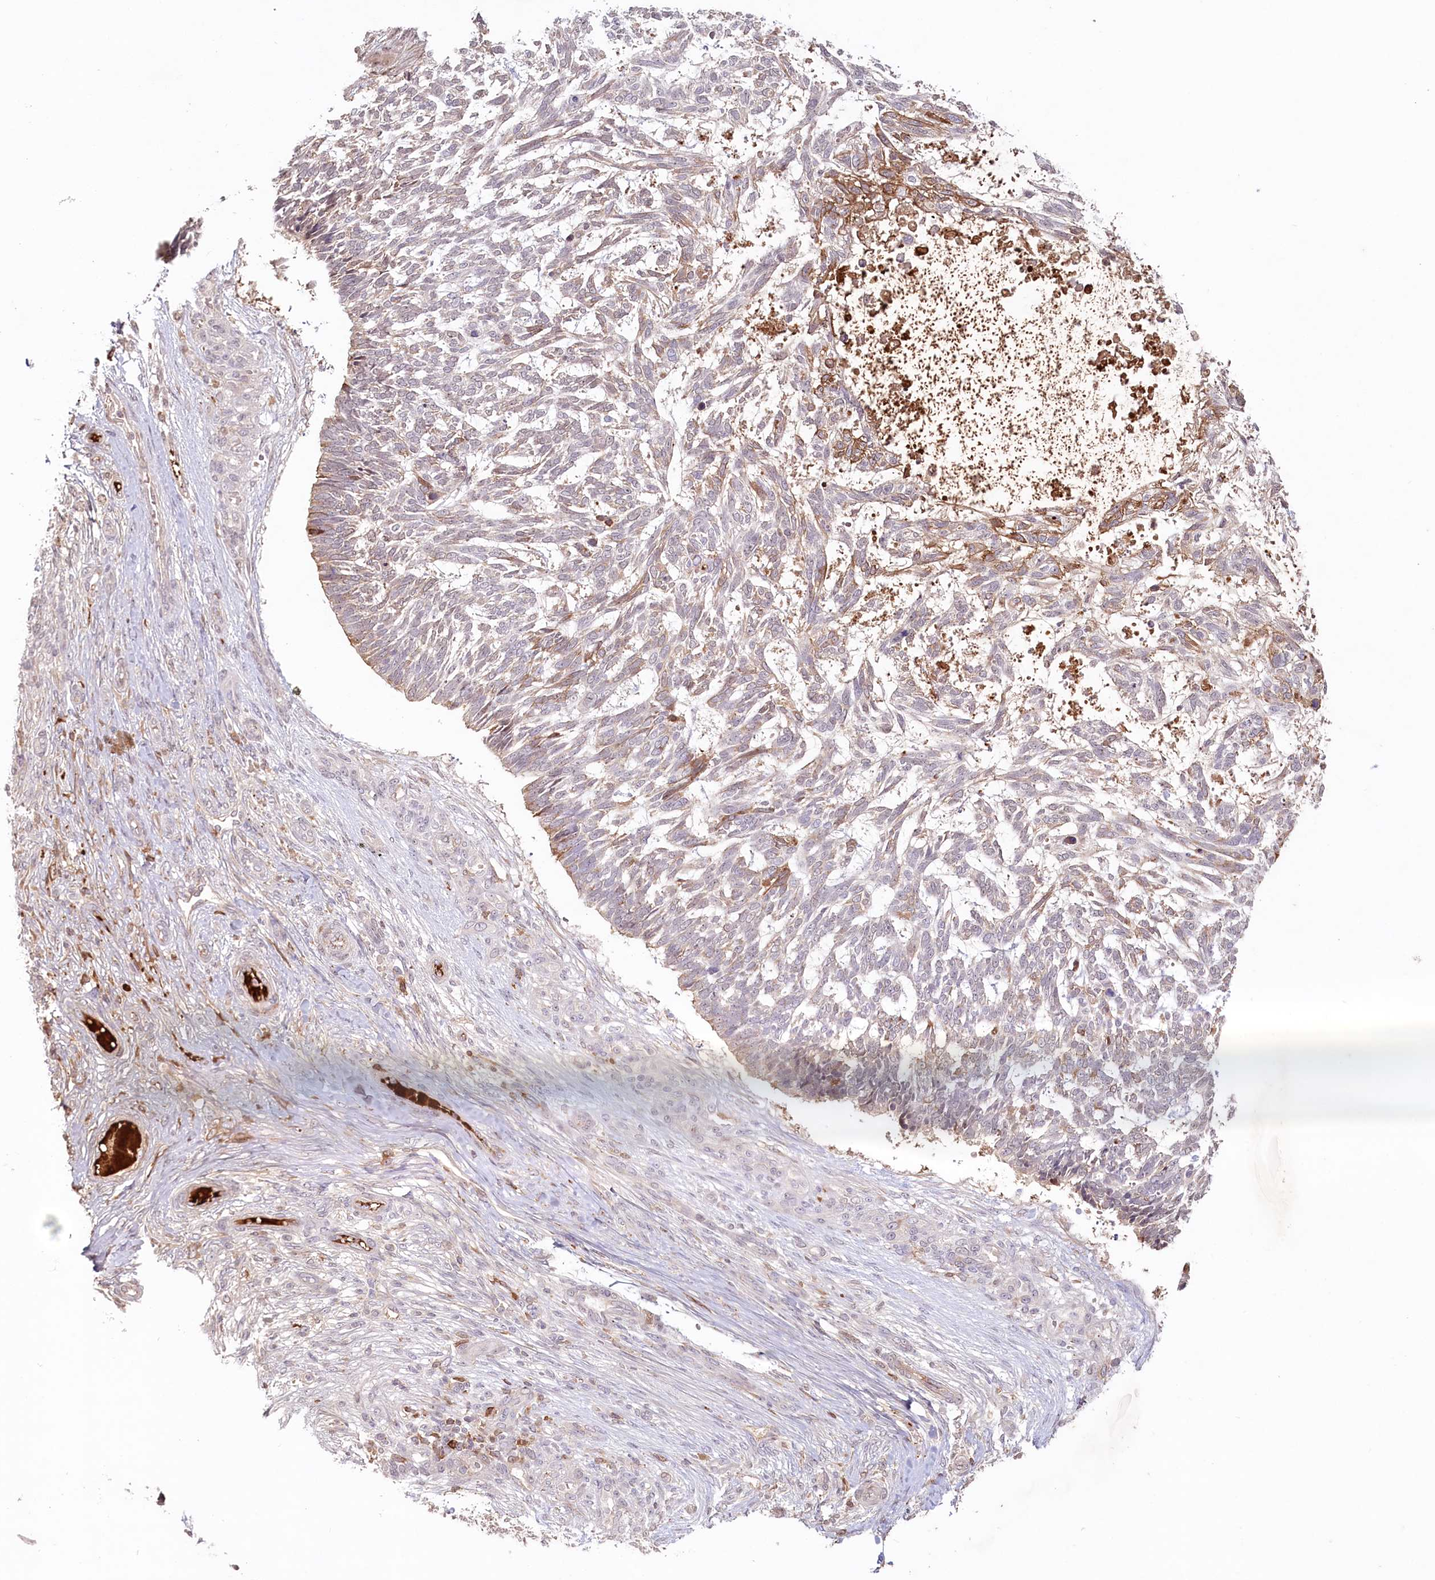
{"staining": {"intensity": "weak", "quantity": "25%-75%", "location": "cytoplasmic/membranous"}, "tissue": "skin cancer", "cell_type": "Tumor cells", "image_type": "cancer", "snomed": [{"axis": "morphology", "description": "Basal cell carcinoma"}, {"axis": "topography", "description": "Skin"}], "caption": "An image of human basal cell carcinoma (skin) stained for a protein demonstrates weak cytoplasmic/membranous brown staining in tumor cells. Using DAB (brown) and hematoxylin (blue) stains, captured at high magnification using brightfield microscopy.", "gene": "PSAPL1", "patient": {"sex": "male", "age": 88}}